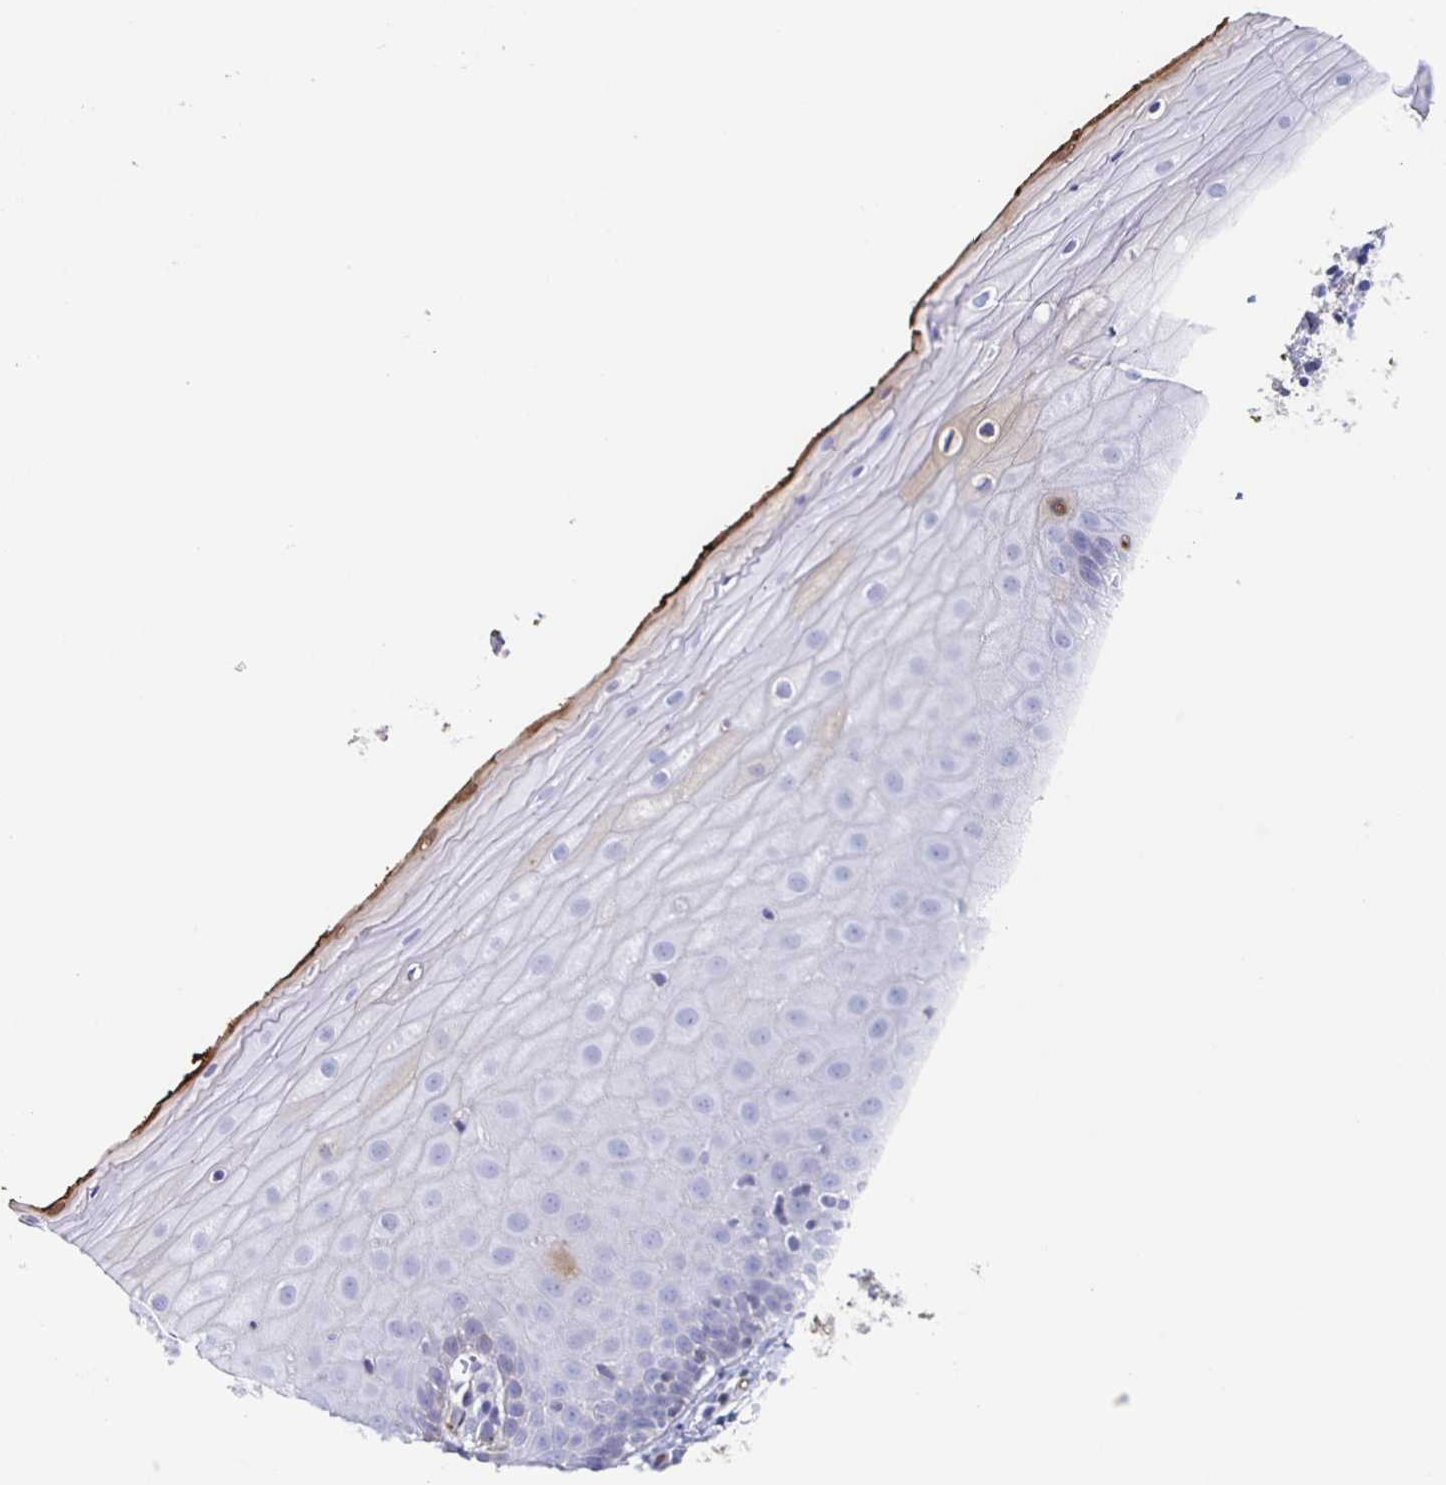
{"staining": {"intensity": "negative", "quantity": "none", "location": "none"}, "tissue": "cervix", "cell_type": "Glandular cells", "image_type": "normal", "snomed": [{"axis": "morphology", "description": "Normal tissue, NOS"}, {"axis": "topography", "description": "Cervix"}], "caption": "IHC micrograph of benign human cervix stained for a protein (brown), which shows no positivity in glandular cells. (Brightfield microscopy of DAB (3,3'-diaminobenzidine) immunohistochemistry (IHC) at high magnification).", "gene": "FGA", "patient": {"sex": "female", "age": 37}}